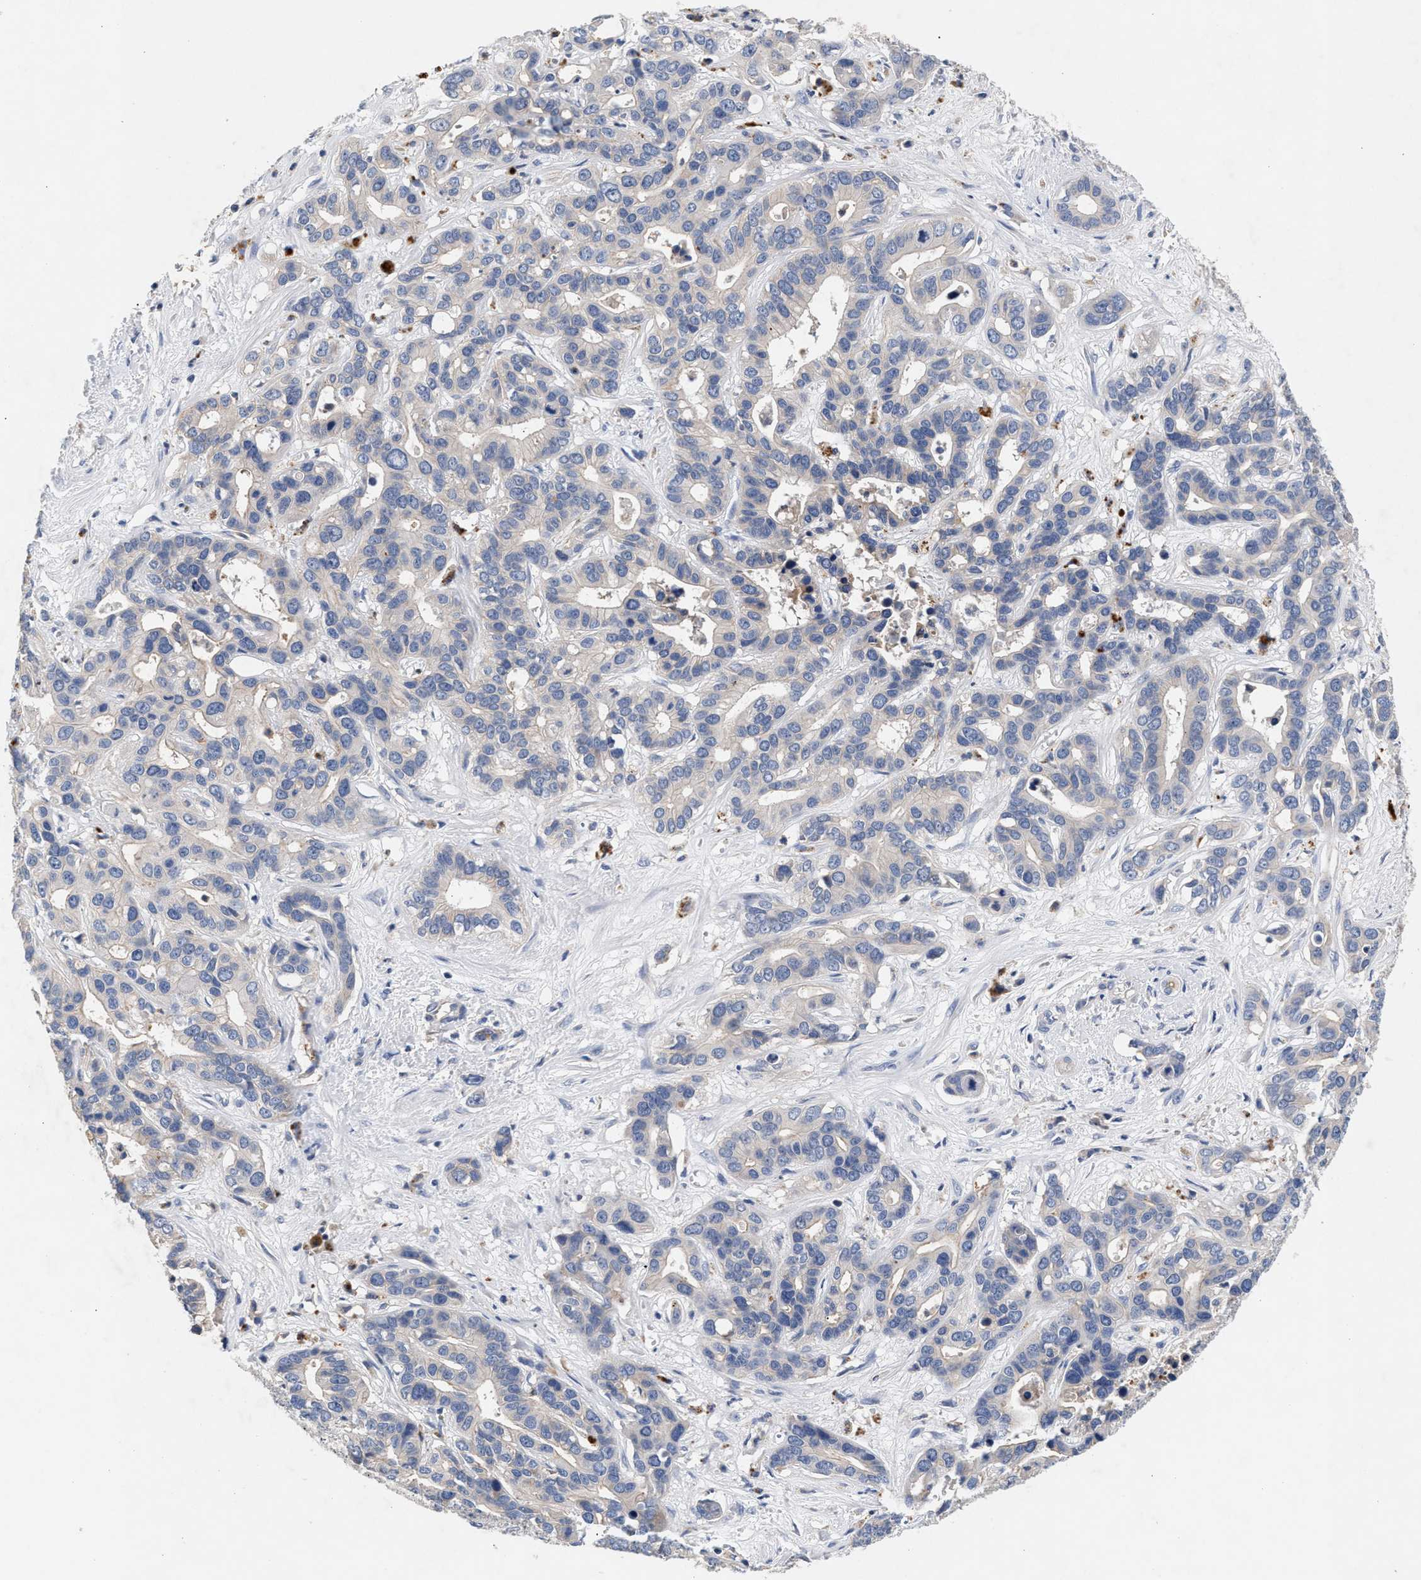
{"staining": {"intensity": "negative", "quantity": "none", "location": "none"}, "tissue": "liver cancer", "cell_type": "Tumor cells", "image_type": "cancer", "snomed": [{"axis": "morphology", "description": "Cholangiocarcinoma"}, {"axis": "topography", "description": "Liver"}], "caption": "Cholangiocarcinoma (liver) stained for a protein using immunohistochemistry reveals no staining tumor cells.", "gene": "GNAI3", "patient": {"sex": "female", "age": 65}}